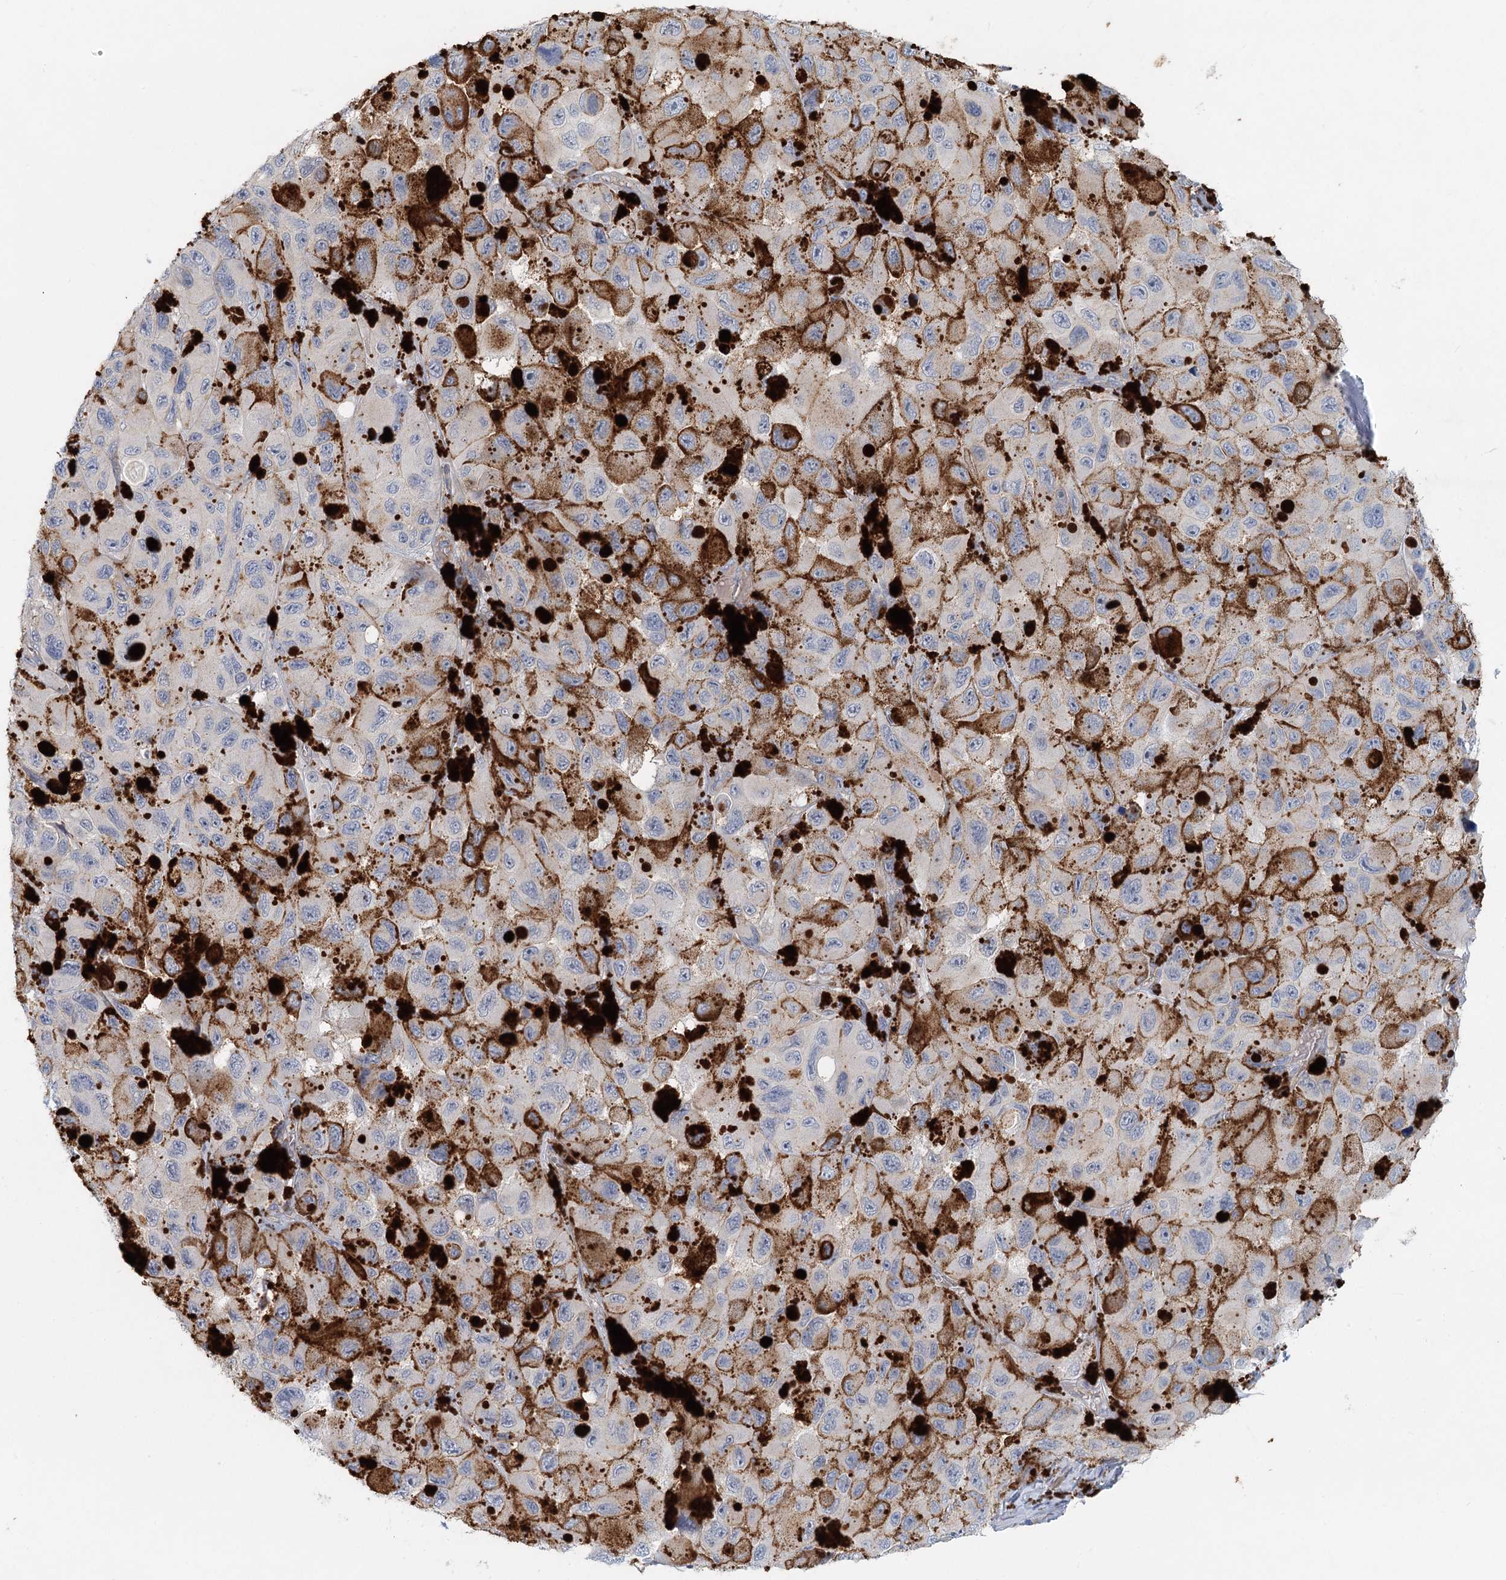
{"staining": {"intensity": "negative", "quantity": "none", "location": "none"}, "tissue": "melanoma", "cell_type": "Tumor cells", "image_type": "cancer", "snomed": [{"axis": "morphology", "description": "Malignant melanoma, NOS"}, {"axis": "topography", "description": "Skin"}], "caption": "IHC of malignant melanoma shows no expression in tumor cells.", "gene": "DNMBP", "patient": {"sex": "female", "age": 73}}